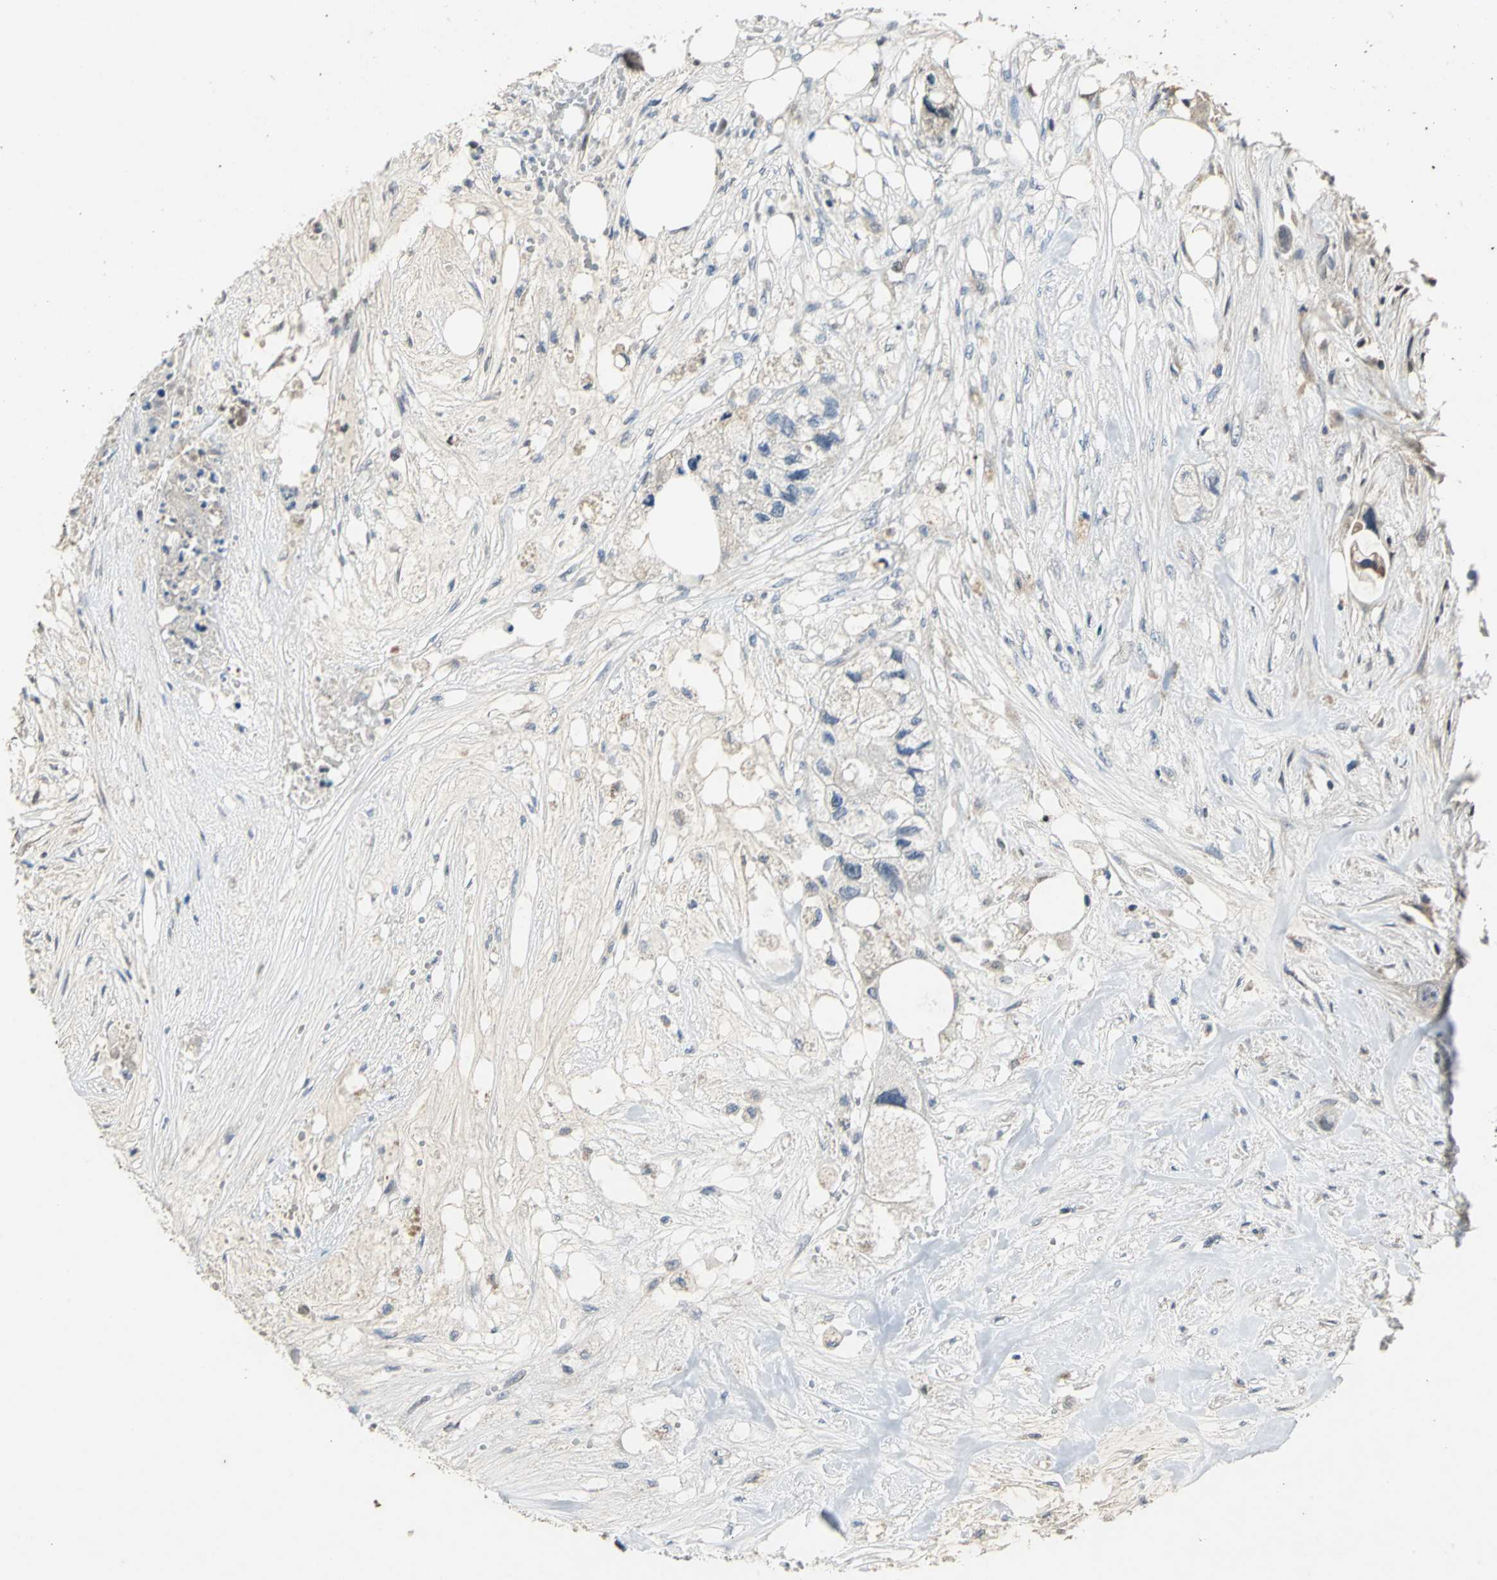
{"staining": {"intensity": "weak", "quantity": "<25%", "location": "cytoplasmic/membranous"}, "tissue": "colorectal cancer", "cell_type": "Tumor cells", "image_type": "cancer", "snomed": [{"axis": "morphology", "description": "Adenocarcinoma, NOS"}, {"axis": "topography", "description": "Colon"}], "caption": "There is no significant staining in tumor cells of colorectal cancer. (DAB IHC visualized using brightfield microscopy, high magnification).", "gene": "JADE3", "patient": {"sex": "female", "age": 57}}